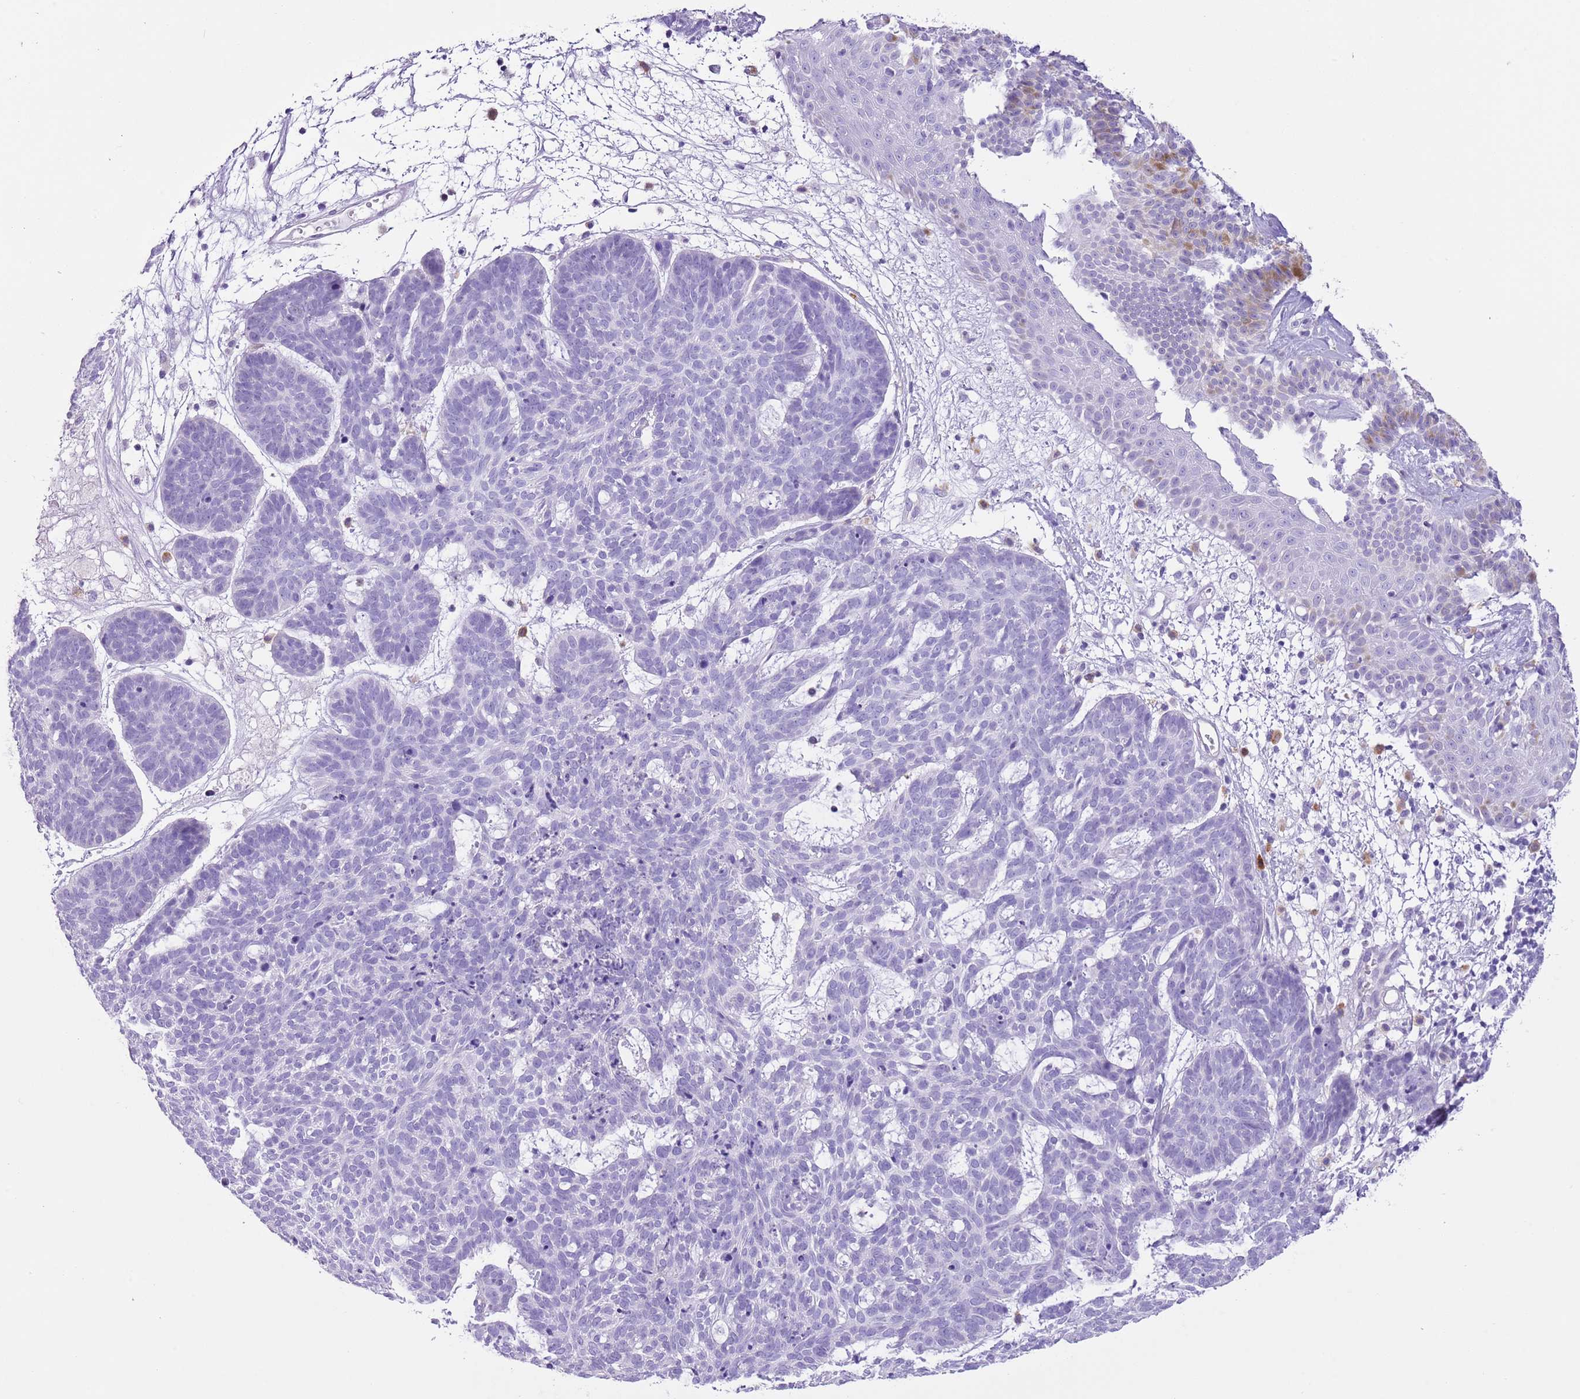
{"staining": {"intensity": "negative", "quantity": "none", "location": "none"}, "tissue": "skin cancer", "cell_type": "Tumor cells", "image_type": "cancer", "snomed": [{"axis": "morphology", "description": "Basal cell carcinoma"}, {"axis": "topography", "description": "Skin"}], "caption": "The histopathology image exhibits no staining of tumor cells in skin cancer (basal cell carcinoma).", "gene": "SLC7A14", "patient": {"sex": "female", "age": 89}}